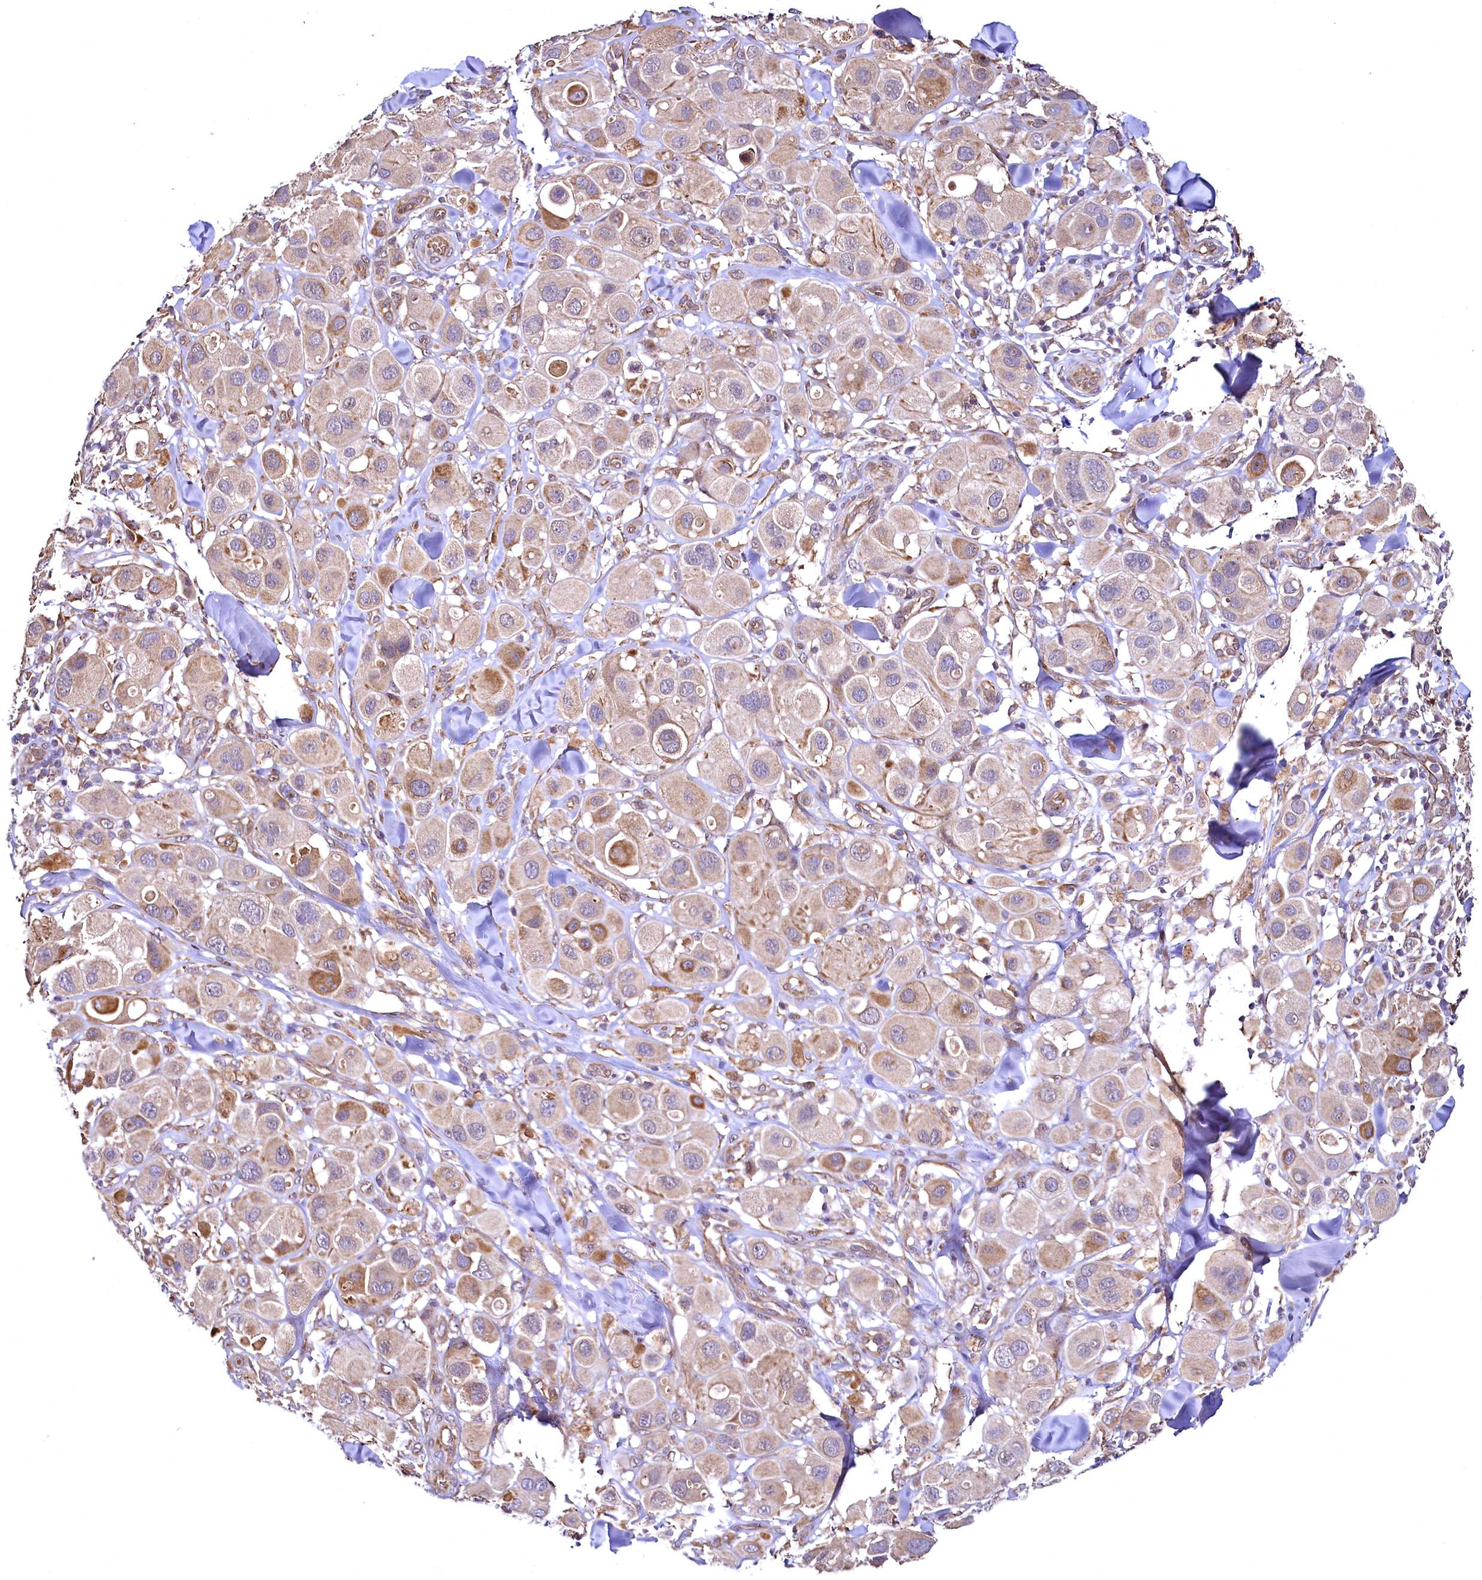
{"staining": {"intensity": "moderate", "quantity": "<25%", "location": "cytoplasmic/membranous"}, "tissue": "melanoma", "cell_type": "Tumor cells", "image_type": "cancer", "snomed": [{"axis": "morphology", "description": "Malignant melanoma, Metastatic site"}, {"axis": "topography", "description": "Skin"}], "caption": "Protein analysis of malignant melanoma (metastatic site) tissue reveals moderate cytoplasmic/membranous staining in approximately <25% of tumor cells.", "gene": "TBCEL", "patient": {"sex": "male", "age": 41}}